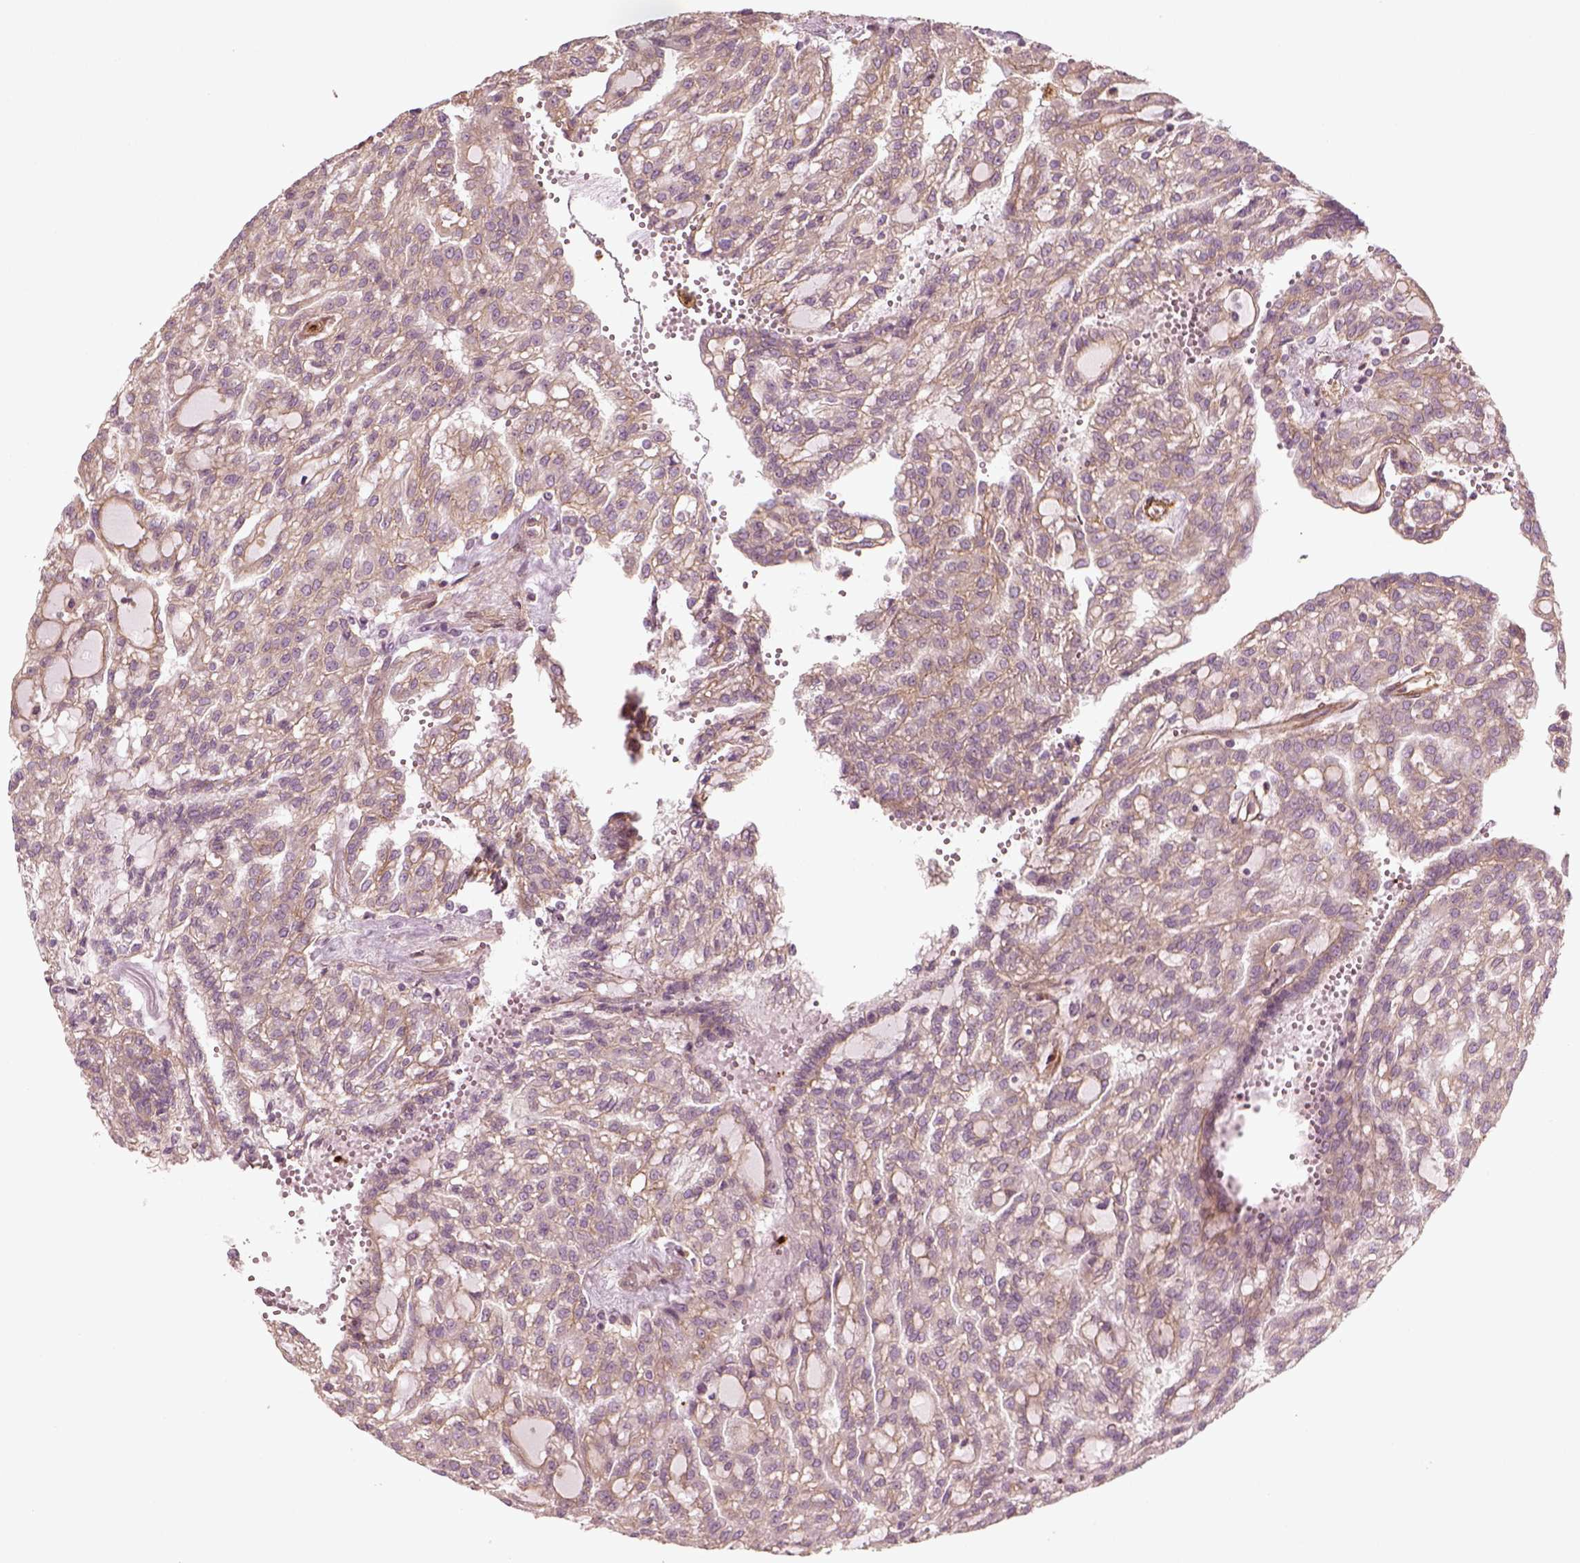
{"staining": {"intensity": "weak", "quantity": ">75%", "location": "cytoplasmic/membranous"}, "tissue": "renal cancer", "cell_type": "Tumor cells", "image_type": "cancer", "snomed": [{"axis": "morphology", "description": "Adenocarcinoma, NOS"}, {"axis": "topography", "description": "Kidney"}], "caption": "There is low levels of weak cytoplasmic/membranous staining in tumor cells of renal cancer, as demonstrated by immunohistochemical staining (brown color).", "gene": "NPTN", "patient": {"sex": "male", "age": 63}}